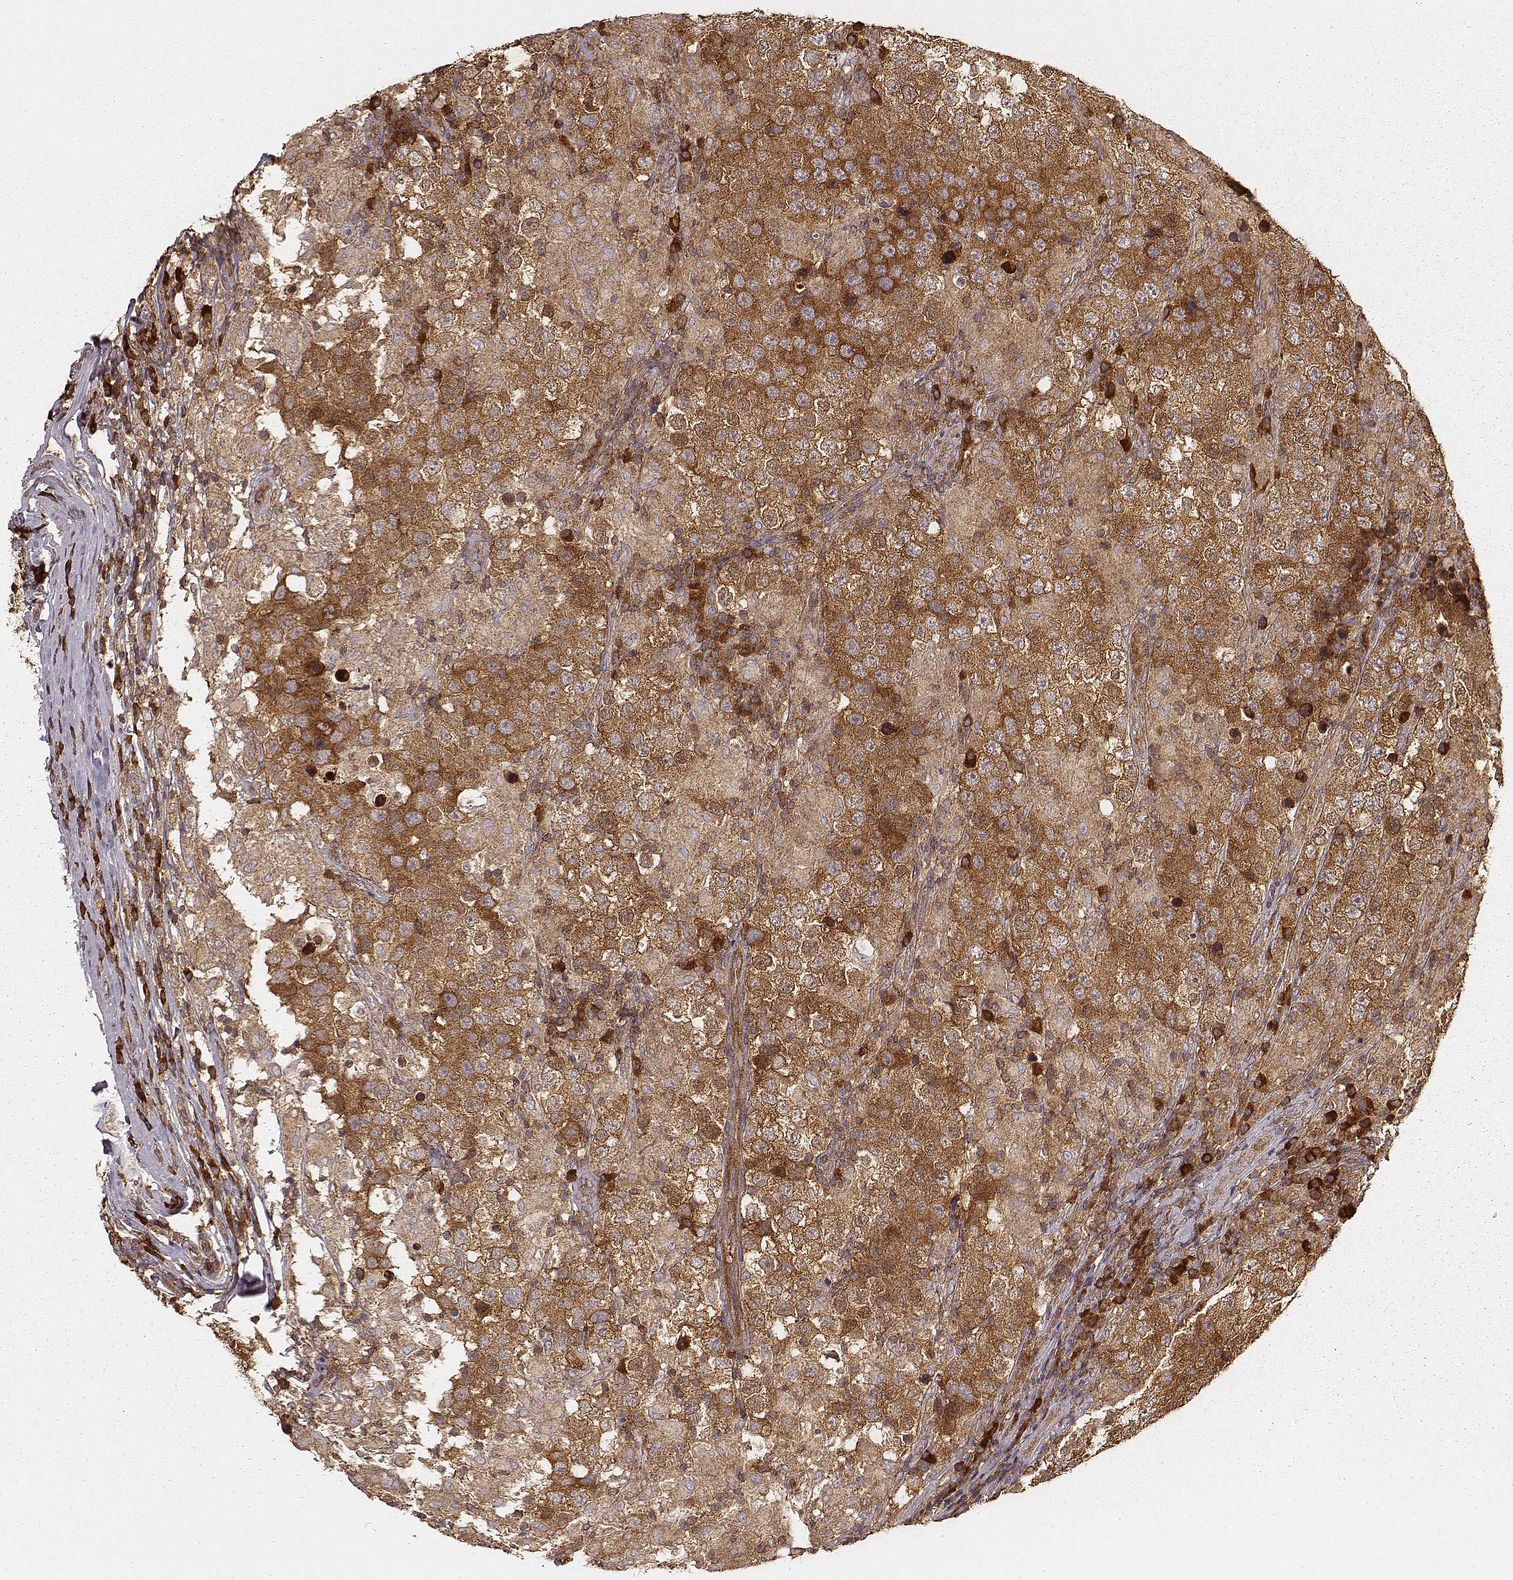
{"staining": {"intensity": "moderate", "quantity": ">75%", "location": "cytoplasmic/membranous"}, "tissue": "testis cancer", "cell_type": "Tumor cells", "image_type": "cancer", "snomed": [{"axis": "morphology", "description": "Seminoma, NOS"}, {"axis": "morphology", "description": "Carcinoma, Embryonal, NOS"}, {"axis": "topography", "description": "Testis"}], "caption": "Moderate cytoplasmic/membranous protein expression is present in approximately >75% of tumor cells in embryonal carcinoma (testis). The staining was performed using DAB (3,3'-diaminobenzidine) to visualize the protein expression in brown, while the nuclei were stained in blue with hematoxylin (Magnification: 20x).", "gene": "CARS1", "patient": {"sex": "male", "age": 41}}